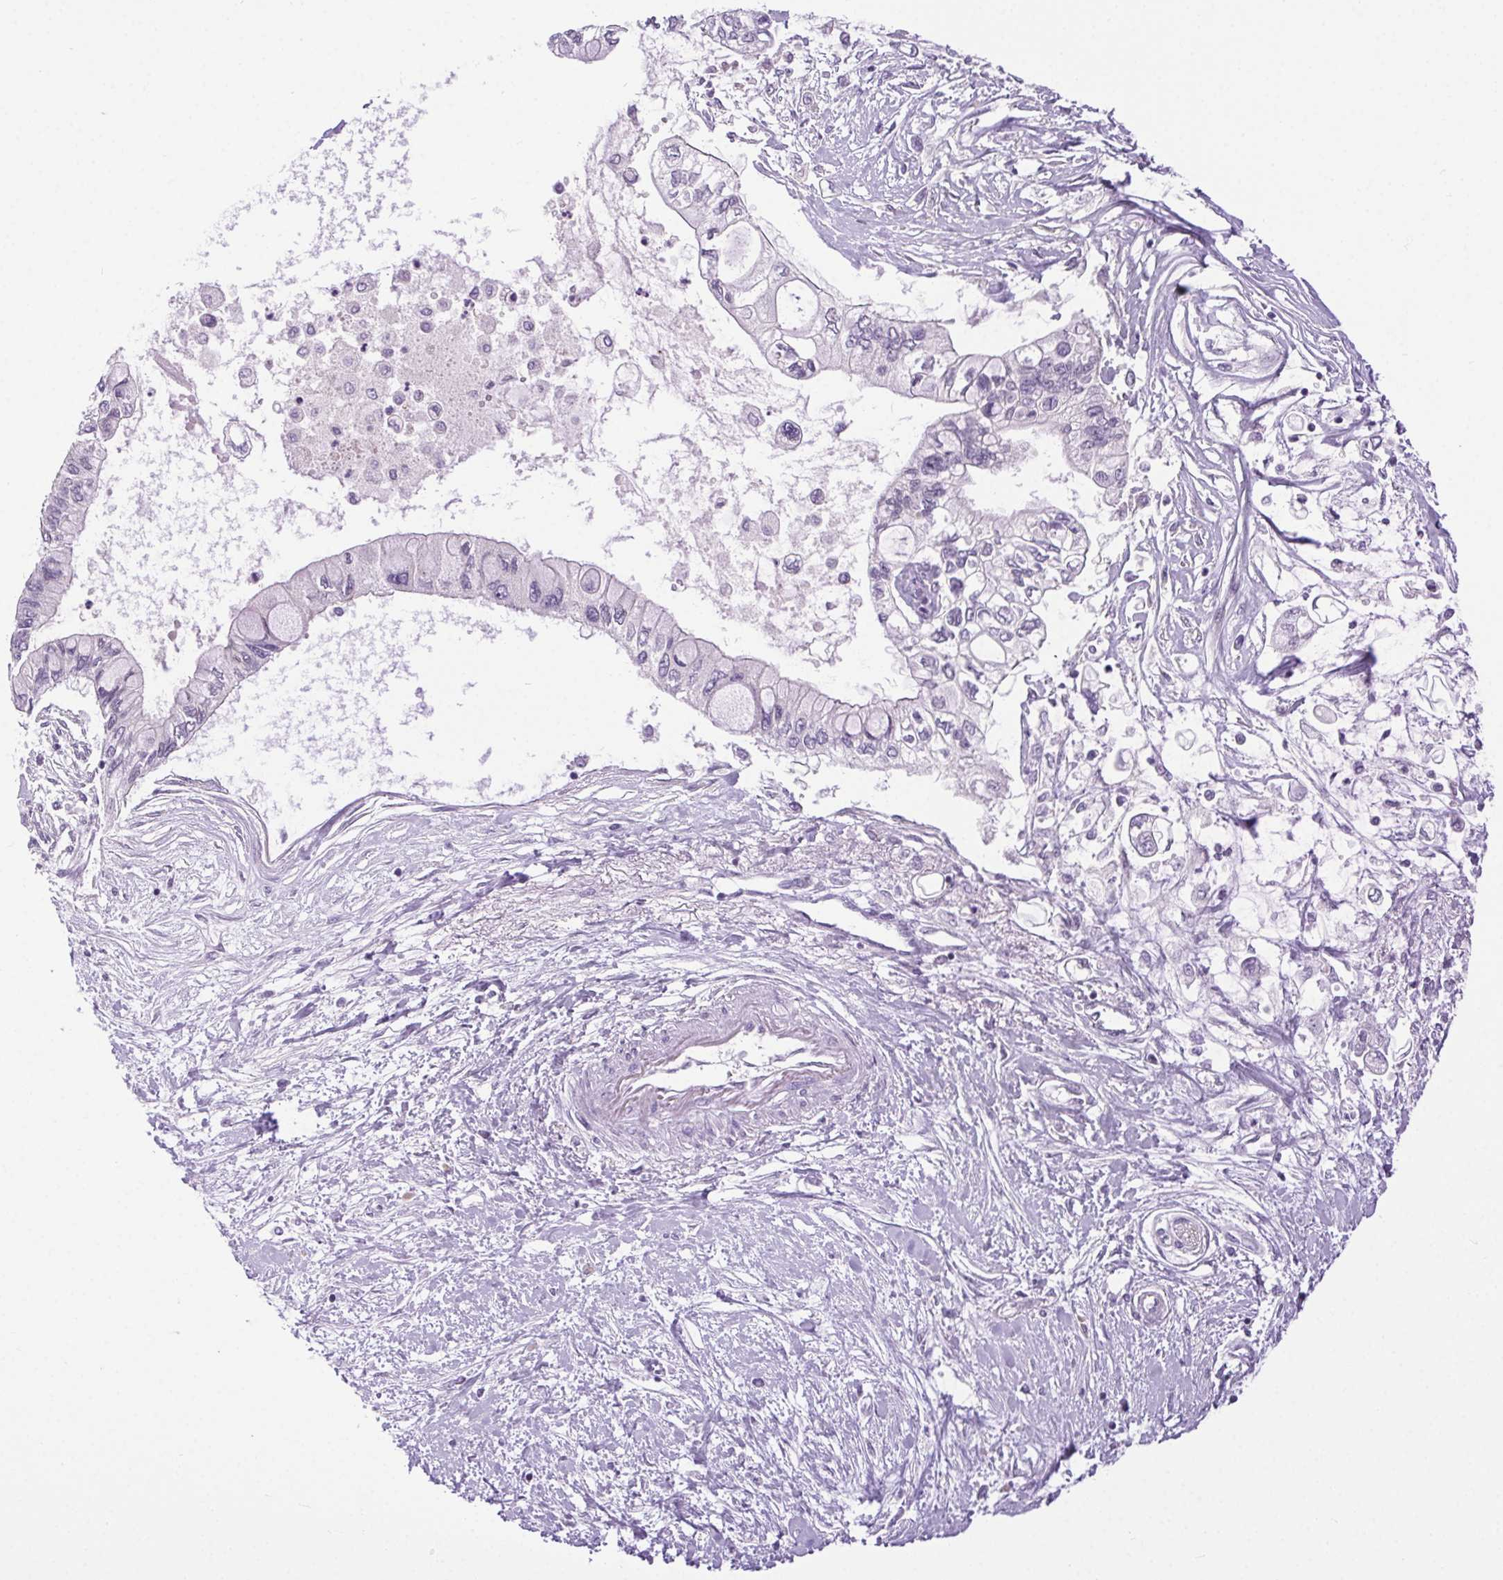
{"staining": {"intensity": "negative", "quantity": "none", "location": "none"}, "tissue": "pancreatic cancer", "cell_type": "Tumor cells", "image_type": "cancer", "snomed": [{"axis": "morphology", "description": "Adenocarcinoma, NOS"}, {"axis": "topography", "description": "Pancreas"}], "caption": "Tumor cells are negative for protein expression in human pancreatic adenocarcinoma.", "gene": "SYT11", "patient": {"sex": "female", "age": 77}}